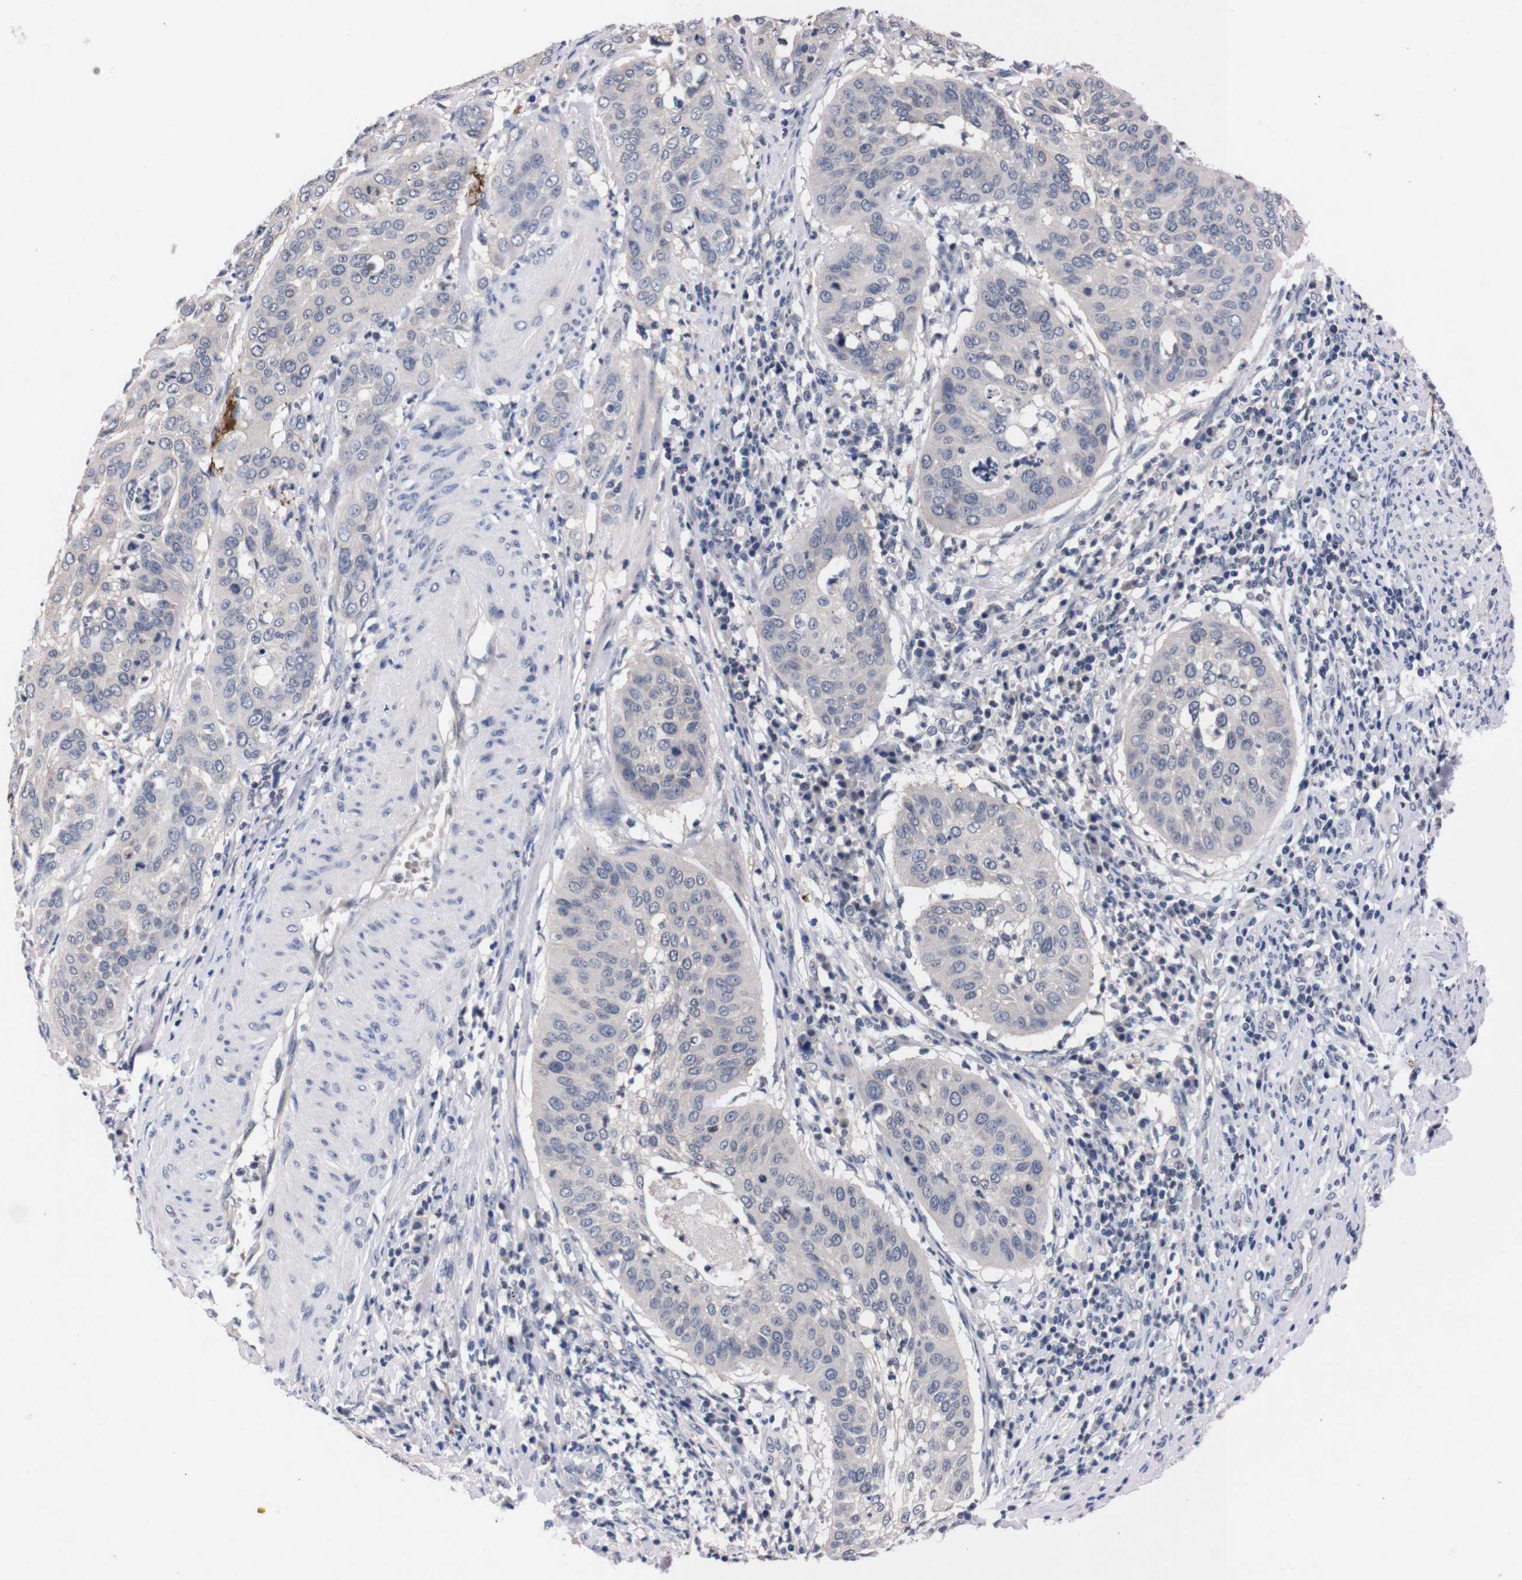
{"staining": {"intensity": "negative", "quantity": "none", "location": "none"}, "tissue": "cervical cancer", "cell_type": "Tumor cells", "image_type": "cancer", "snomed": [{"axis": "morphology", "description": "Normal tissue, NOS"}, {"axis": "morphology", "description": "Squamous cell carcinoma, NOS"}, {"axis": "topography", "description": "Cervix"}], "caption": "IHC image of squamous cell carcinoma (cervical) stained for a protein (brown), which reveals no expression in tumor cells. (DAB (3,3'-diaminobenzidine) IHC, high magnification).", "gene": "TNFRSF21", "patient": {"sex": "female", "age": 39}}